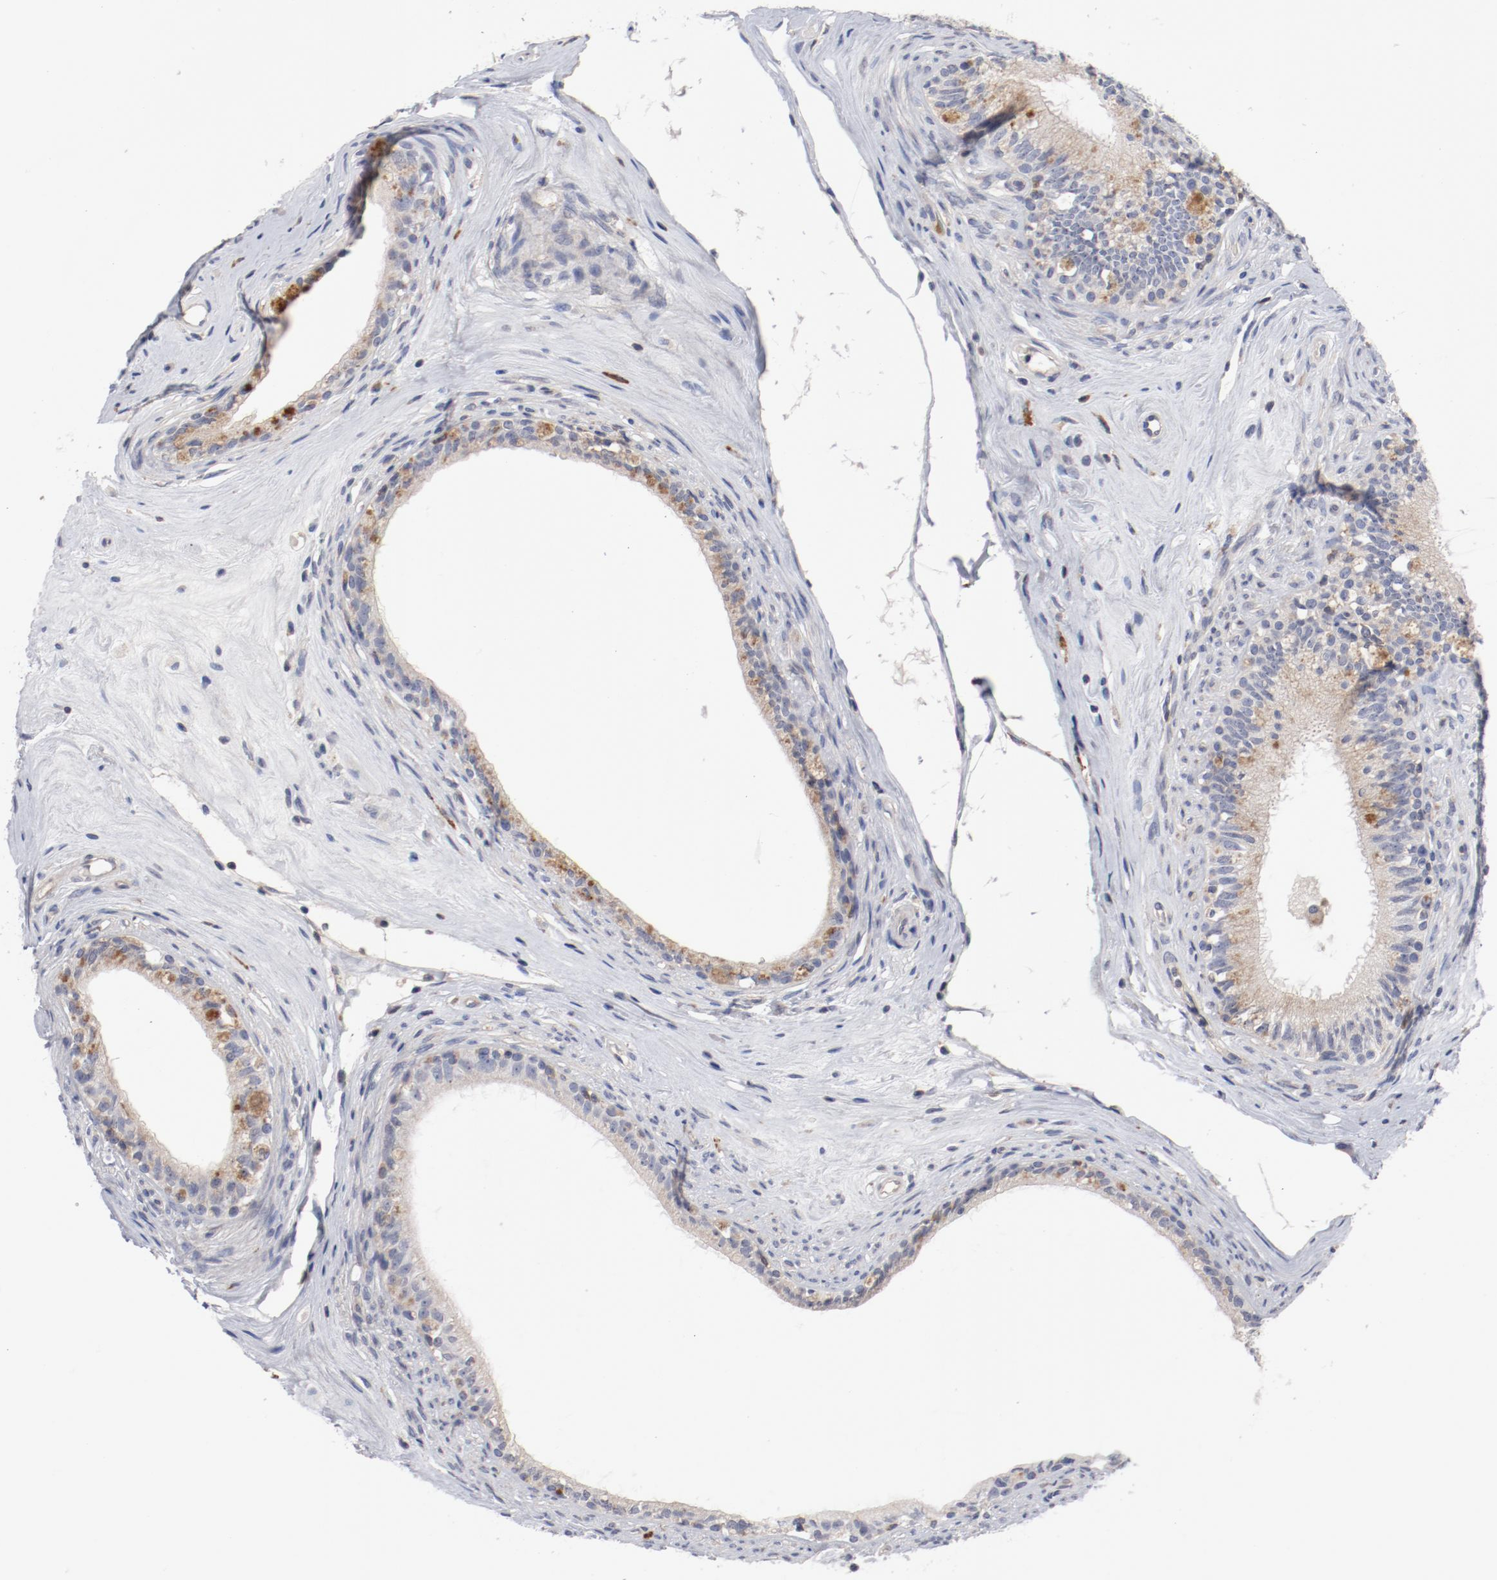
{"staining": {"intensity": "moderate", "quantity": "25%-75%", "location": "cytoplasmic/membranous"}, "tissue": "epididymis", "cell_type": "Glandular cells", "image_type": "normal", "snomed": [{"axis": "morphology", "description": "Normal tissue, NOS"}, {"axis": "morphology", "description": "Inflammation, NOS"}, {"axis": "topography", "description": "Epididymis"}], "caption": "About 25%-75% of glandular cells in normal epididymis reveal moderate cytoplasmic/membranous protein expression as visualized by brown immunohistochemical staining.", "gene": "CBL", "patient": {"sex": "male", "age": 84}}